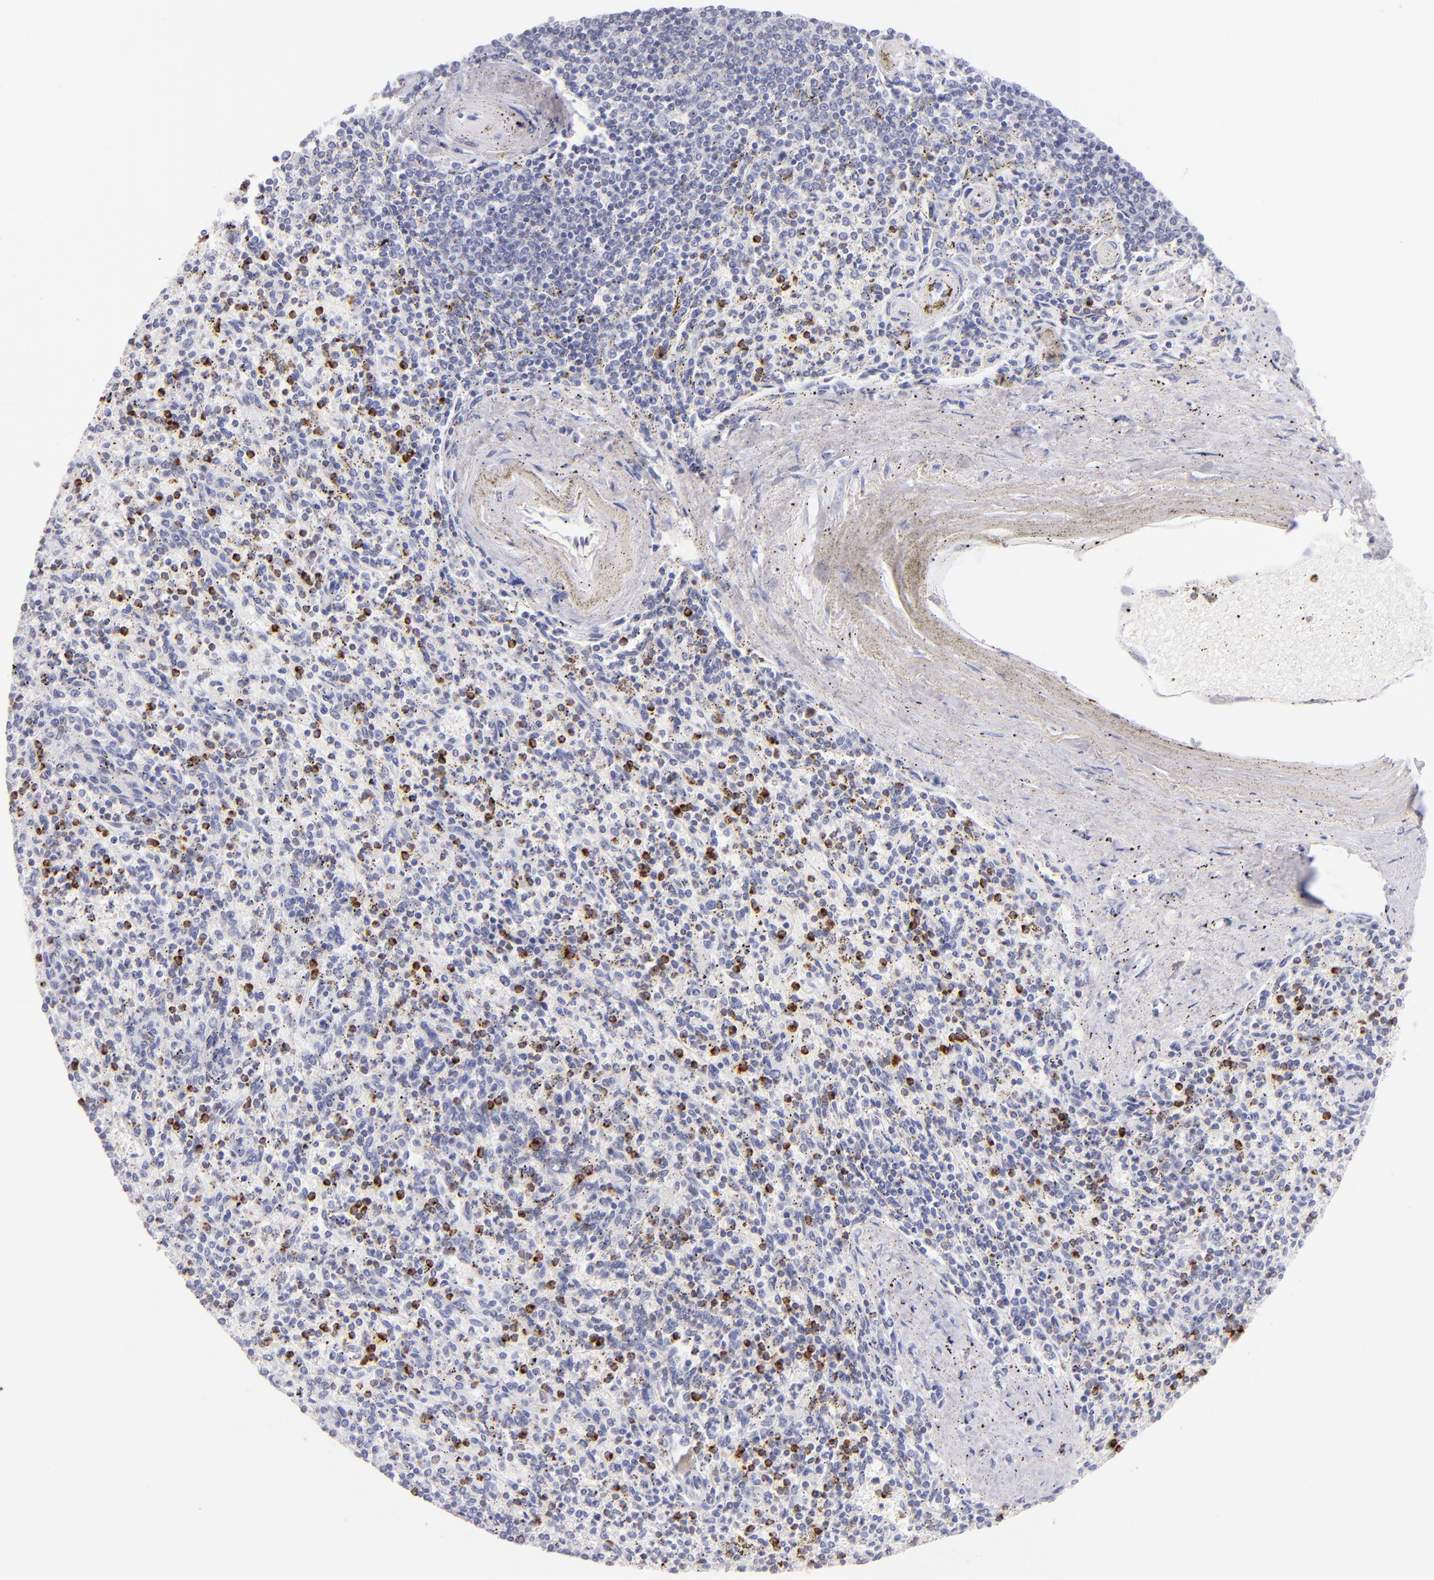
{"staining": {"intensity": "strong", "quantity": "25%-75%", "location": "cytoplasmic/membranous"}, "tissue": "spleen", "cell_type": "Cells in red pulp", "image_type": "normal", "snomed": [{"axis": "morphology", "description": "Normal tissue, NOS"}, {"axis": "topography", "description": "Spleen"}], "caption": "Cells in red pulp exhibit strong cytoplasmic/membranous positivity in approximately 25%-75% of cells in unremarkable spleen. The staining is performed using DAB brown chromogen to label protein expression. The nuclei are counter-stained blue using hematoxylin.", "gene": "PRF1", "patient": {"sex": "male", "age": 72}}